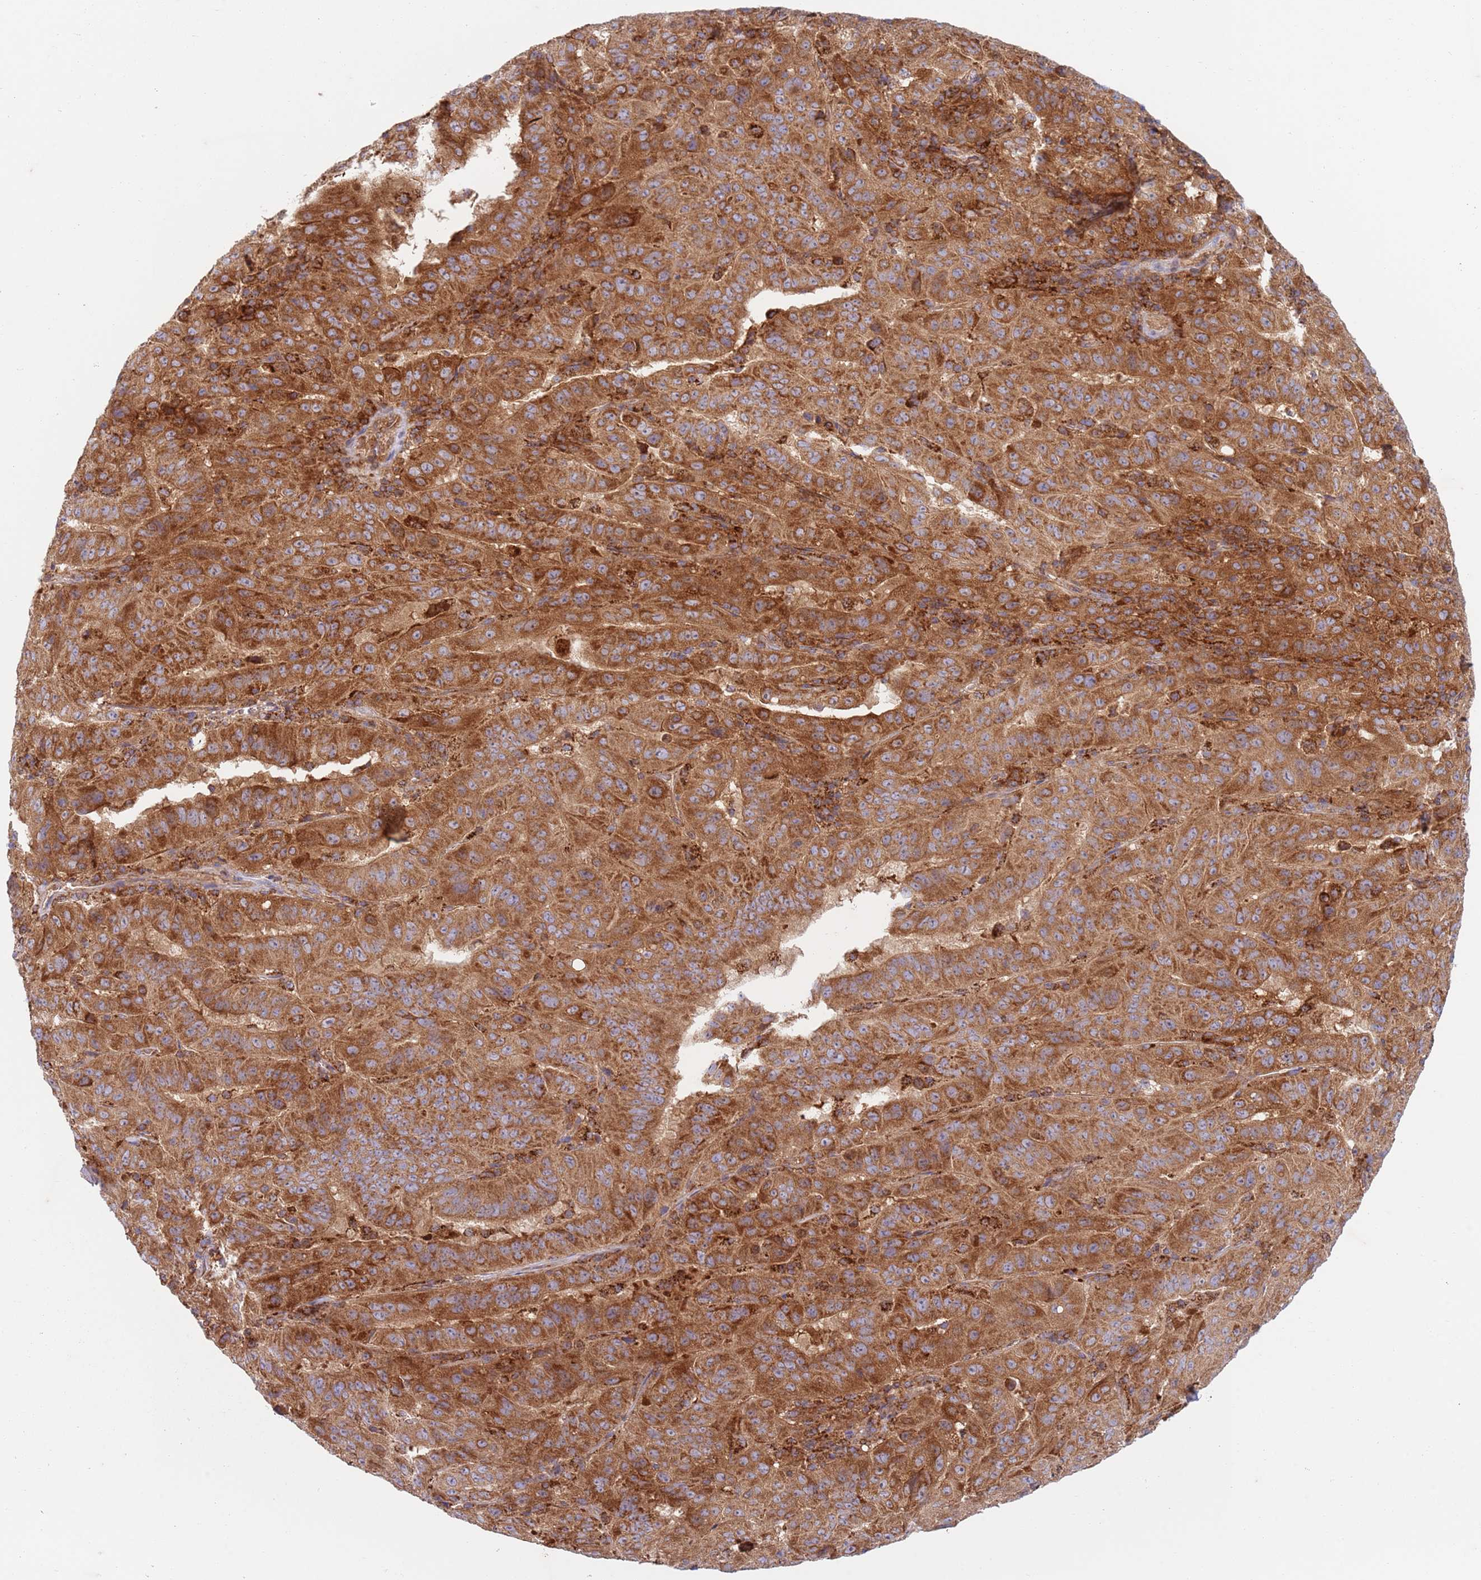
{"staining": {"intensity": "strong", "quantity": ">75%", "location": "cytoplasmic/membranous"}, "tissue": "pancreatic cancer", "cell_type": "Tumor cells", "image_type": "cancer", "snomed": [{"axis": "morphology", "description": "Adenocarcinoma, NOS"}, {"axis": "topography", "description": "Pancreas"}], "caption": "IHC of human pancreatic cancer reveals high levels of strong cytoplasmic/membranous staining in approximately >75% of tumor cells. (IHC, brightfield microscopy, high magnification).", "gene": "ZMYM5", "patient": {"sex": "male", "age": 63}}